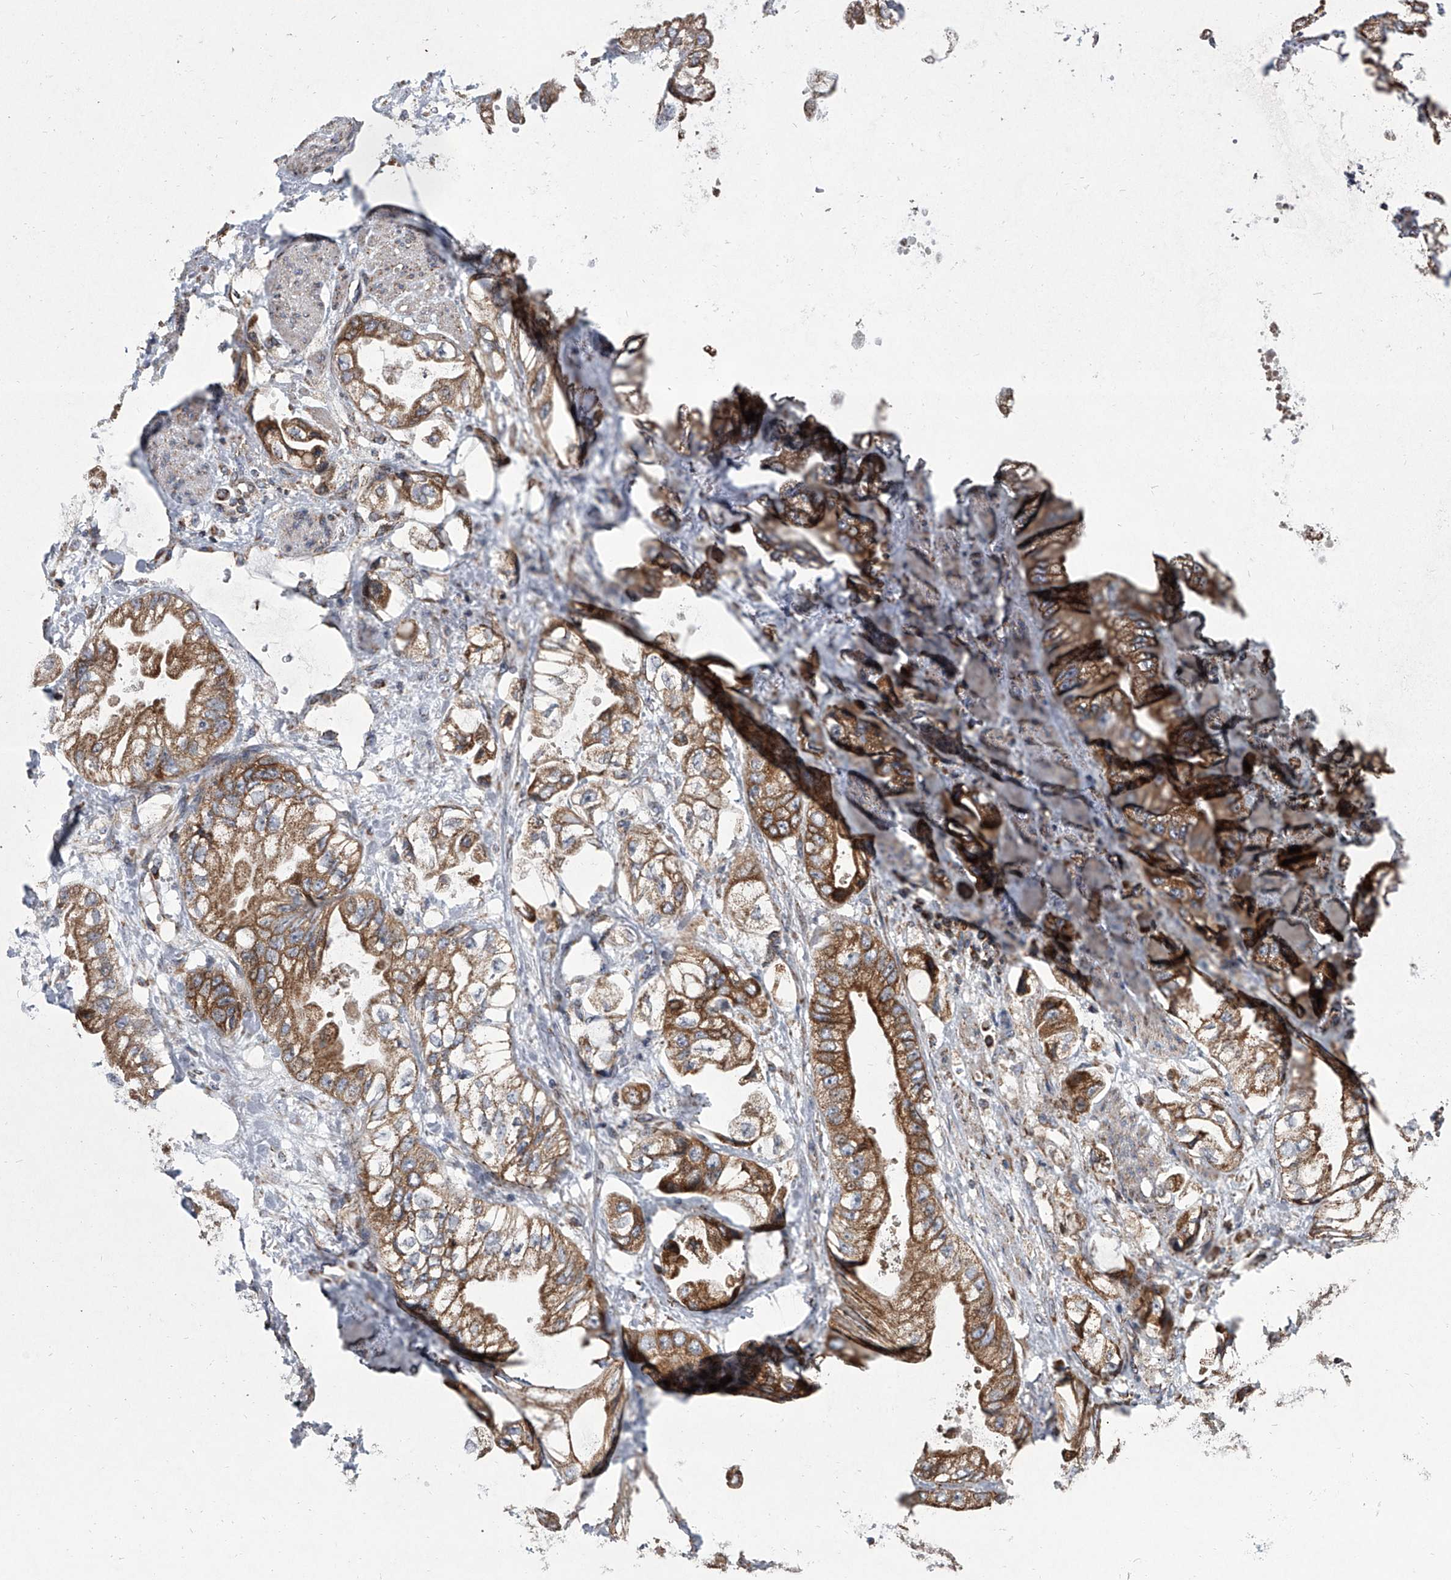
{"staining": {"intensity": "moderate", "quantity": ">75%", "location": "cytoplasmic/membranous"}, "tissue": "stomach cancer", "cell_type": "Tumor cells", "image_type": "cancer", "snomed": [{"axis": "morphology", "description": "Adenocarcinoma, NOS"}, {"axis": "topography", "description": "Stomach"}], "caption": "Protein staining exhibits moderate cytoplasmic/membranous positivity in approximately >75% of tumor cells in stomach cancer (adenocarcinoma).", "gene": "ZC3H15", "patient": {"sex": "male", "age": 62}}